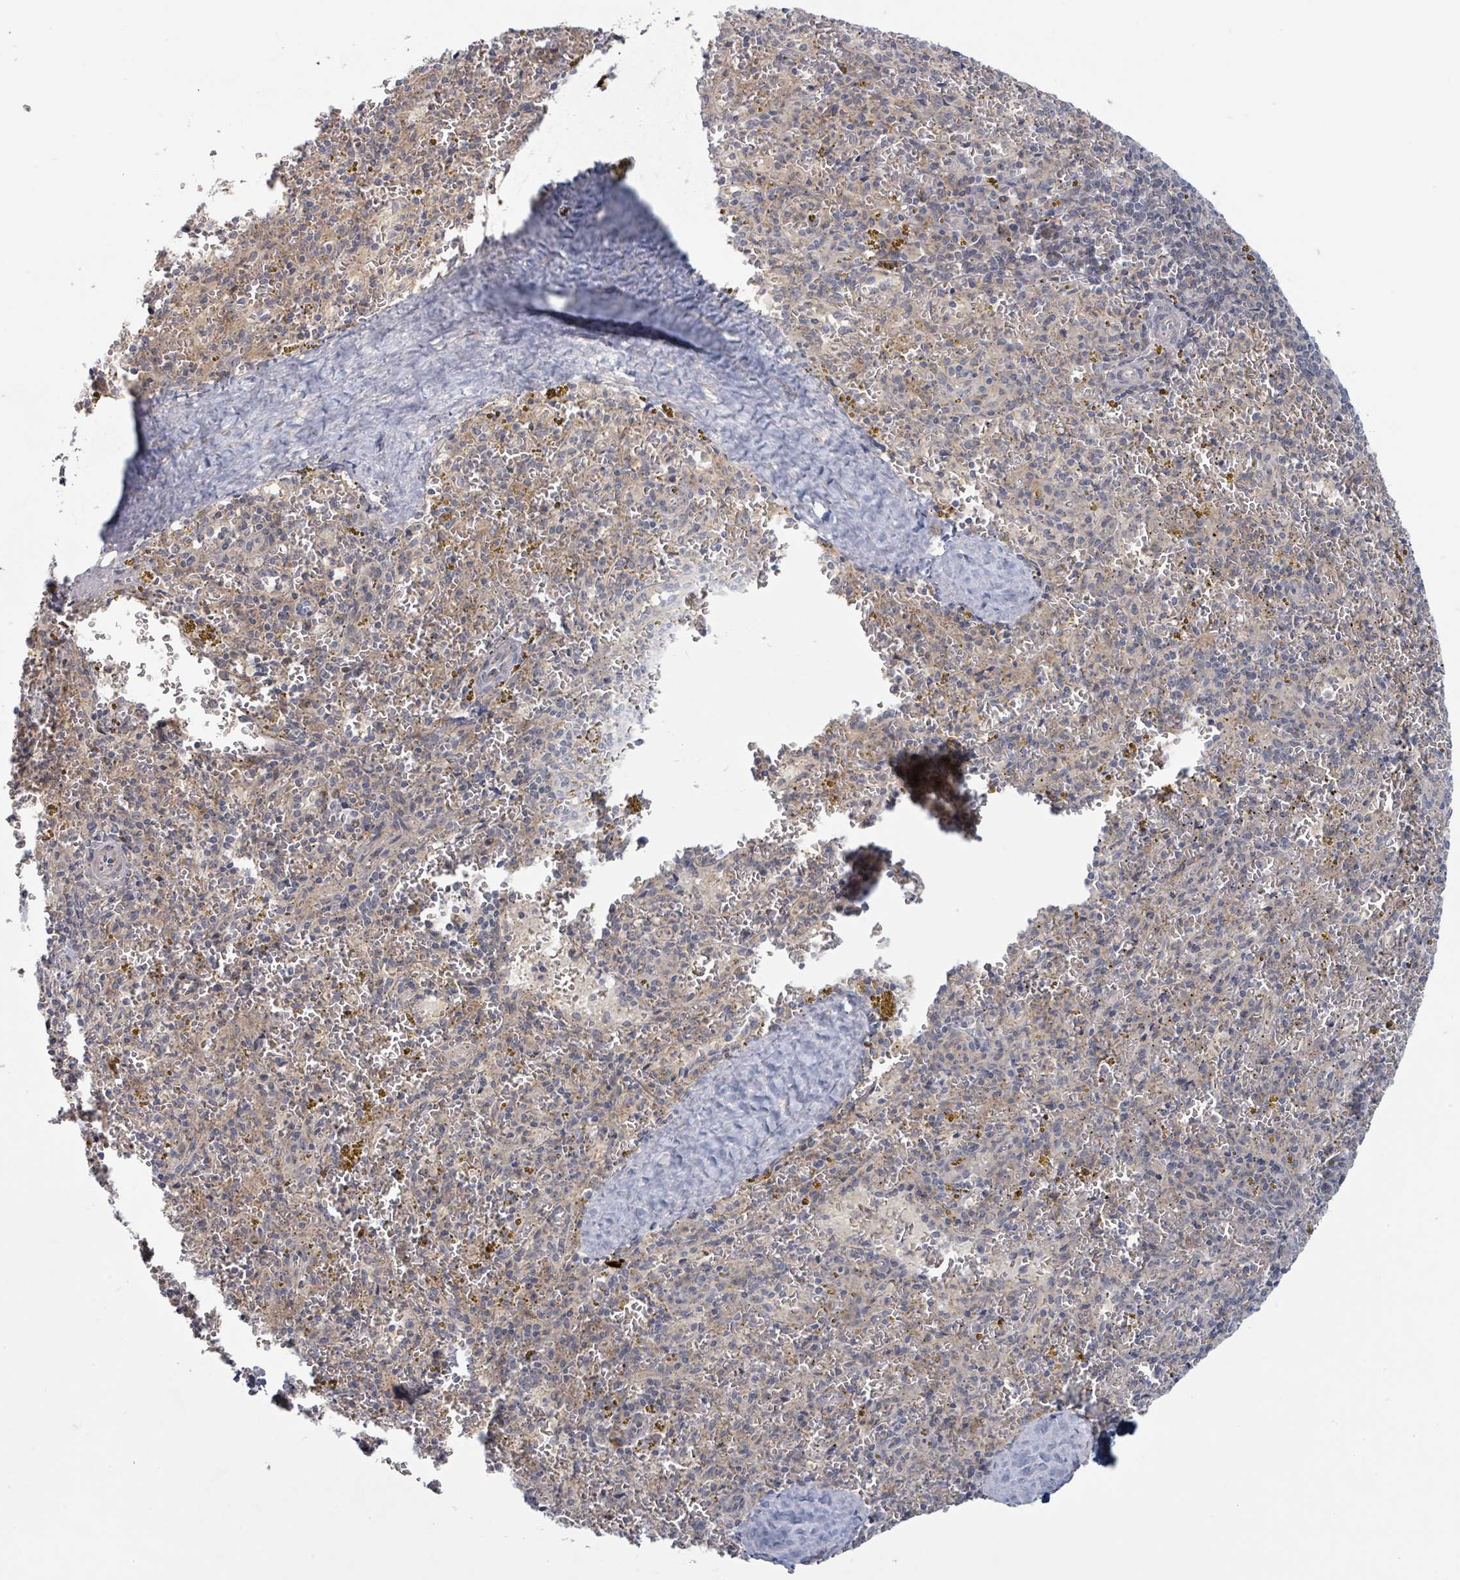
{"staining": {"intensity": "negative", "quantity": "none", "location": "none"}, "tissue": "spleen", "cell_type": "Cells in red pulp", "image_type": "normal", "snomed": [{"axis": "morphology", "description": "Normal tissue, NOS"}, {"axis": "topography", "description": "Spleen"}], "caption": "Cells in red pulp are negative for brown protein staining in benign spleen. The staining was performed using DAB to visualize the protein expression in brown, while the nuclei were stained in blue with hematoxylin (Magnification: 20x).", "gene": "COL5A3", "patient": {"sex": "male", "age": 57}}